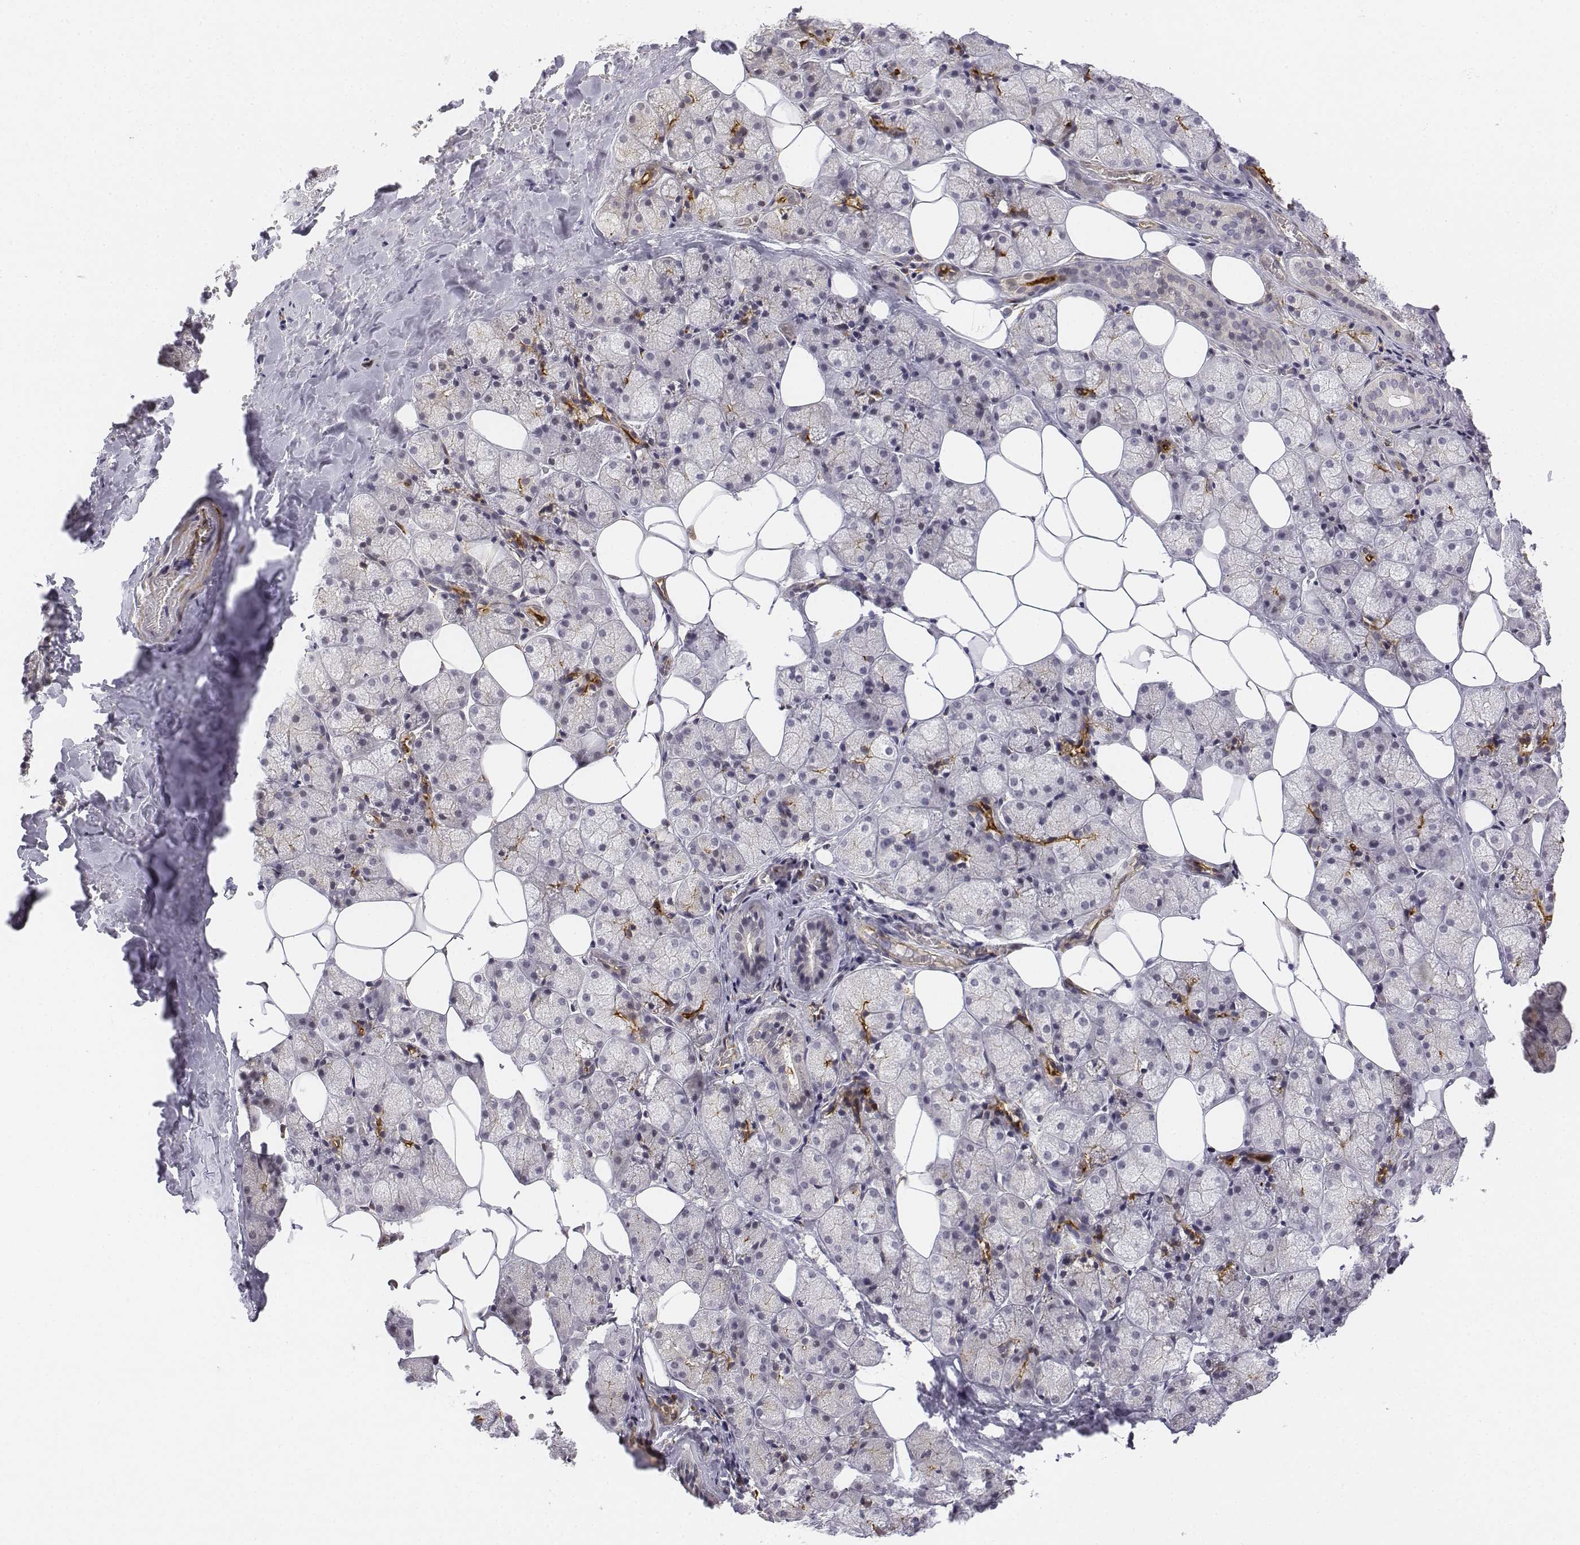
{"staining": {"intensity": "moderate", "quantity": "<25%", "location": "cytoplasmic/membranous"}, "tissue": "salivary gland", "cell_type": "Glandular cells", "image_type": "normal", "snomed": [{"axis": "morphology", "description": "Normal tissue, NOS"}, {"axis": "topography", "description": "Salivary gland"}], "caption": "Protein analysis of benign salivary gland shows moderate cytoplasmic/membranous expression in about <25% of glandular cells.", "gene": "CD14", "patient": {"sex": "male", "age": 38}}